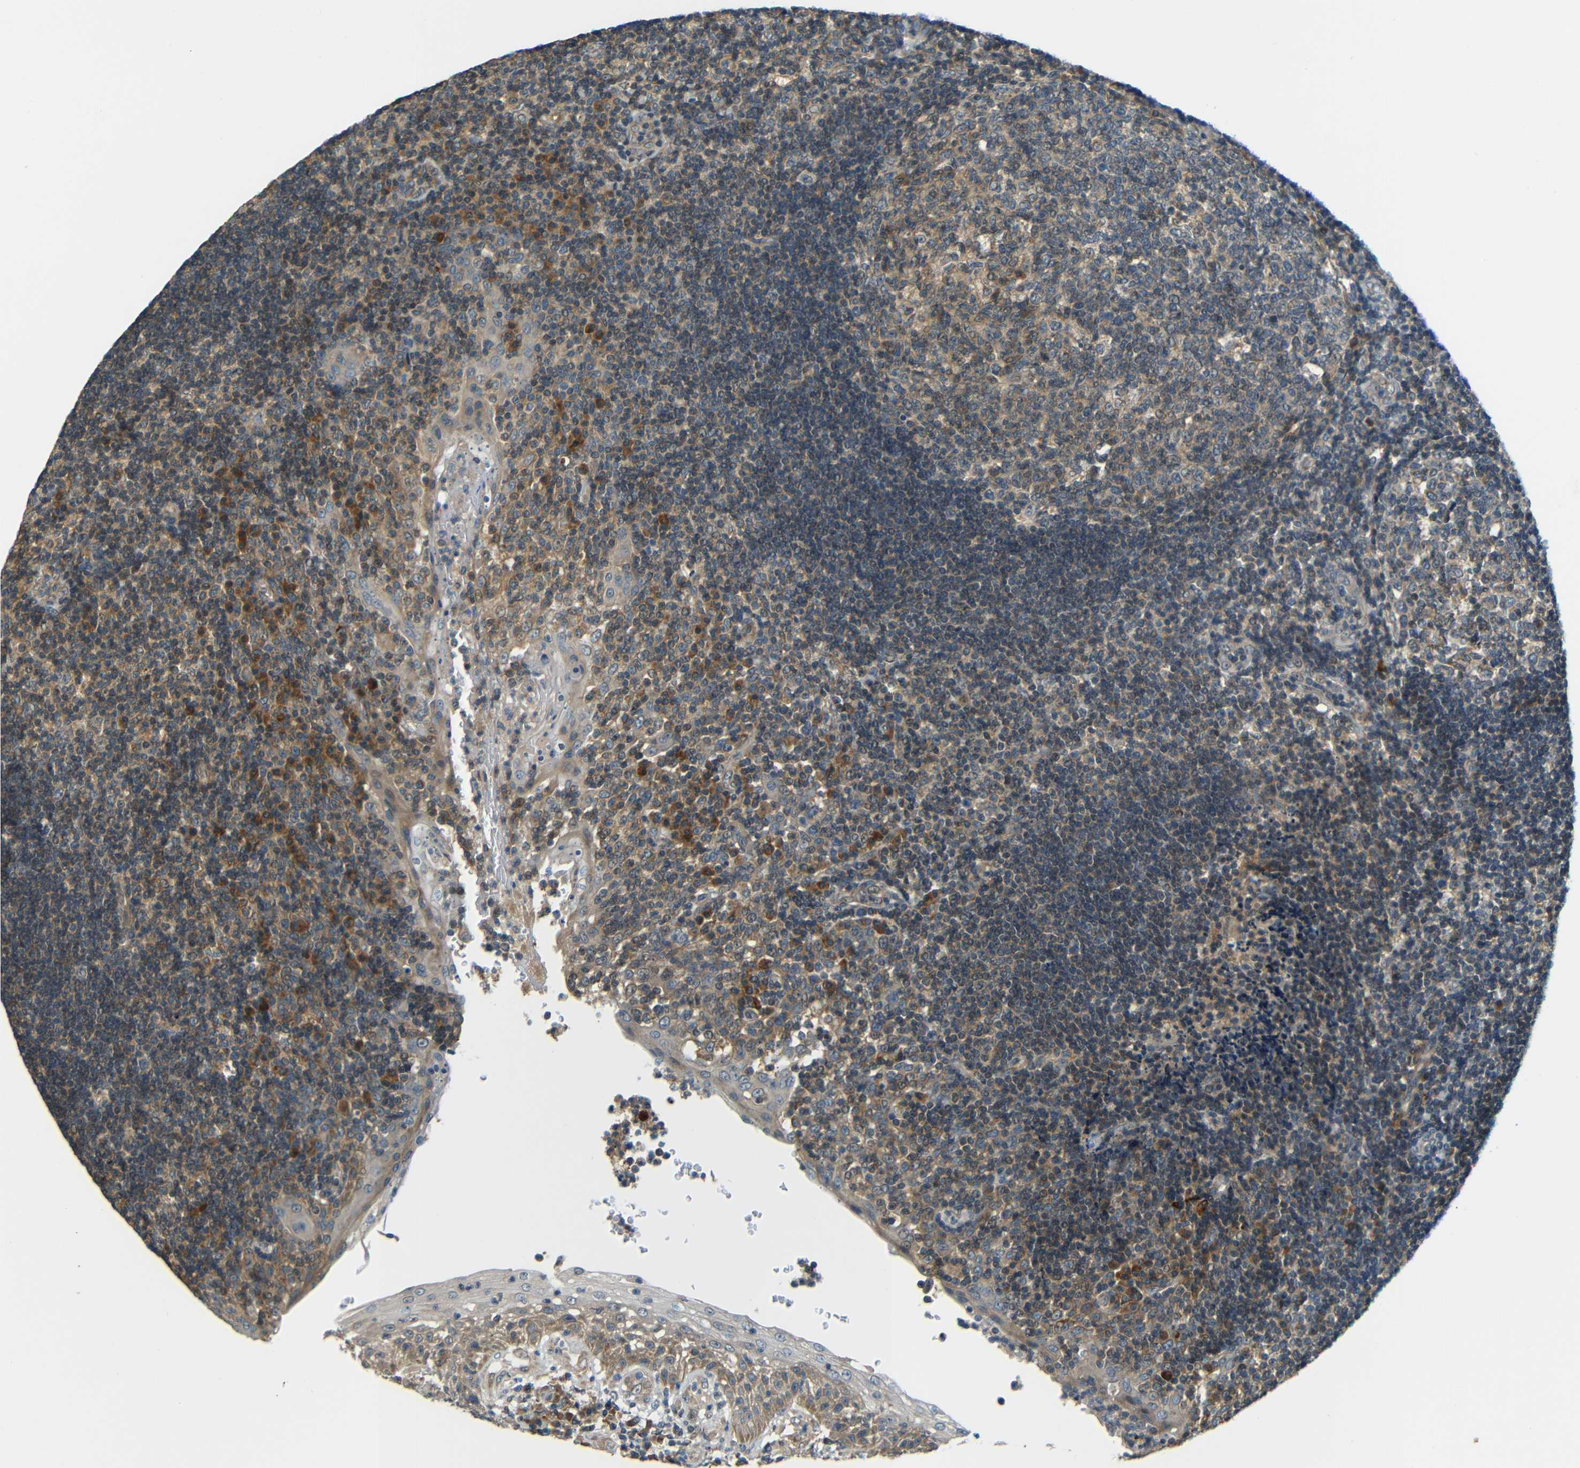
{"staining": {"intensity": "weak", "quantity": "25%-75%", "location": "cytoplasmic/membranous"}, "tissue": "tonsil", "cell_type": "Germinal center cells", "image_type": "normal", "snomed": [{"axis": "morphology", "description": "Normal tissue, NOS"}, {"axis": "topography", "description": "Tonsil"}], "caption": "Immunohistochemical staining of normal tonsil shows low levels of weak cytoplasmic/membranous positivity in approximately 25%-75% of germinal center cells. (brown staining indicates protein expression, while blue staining denotes nuclei).", "gene": "FNDC3A", "patient": {"sex": "female", "age": 40}}